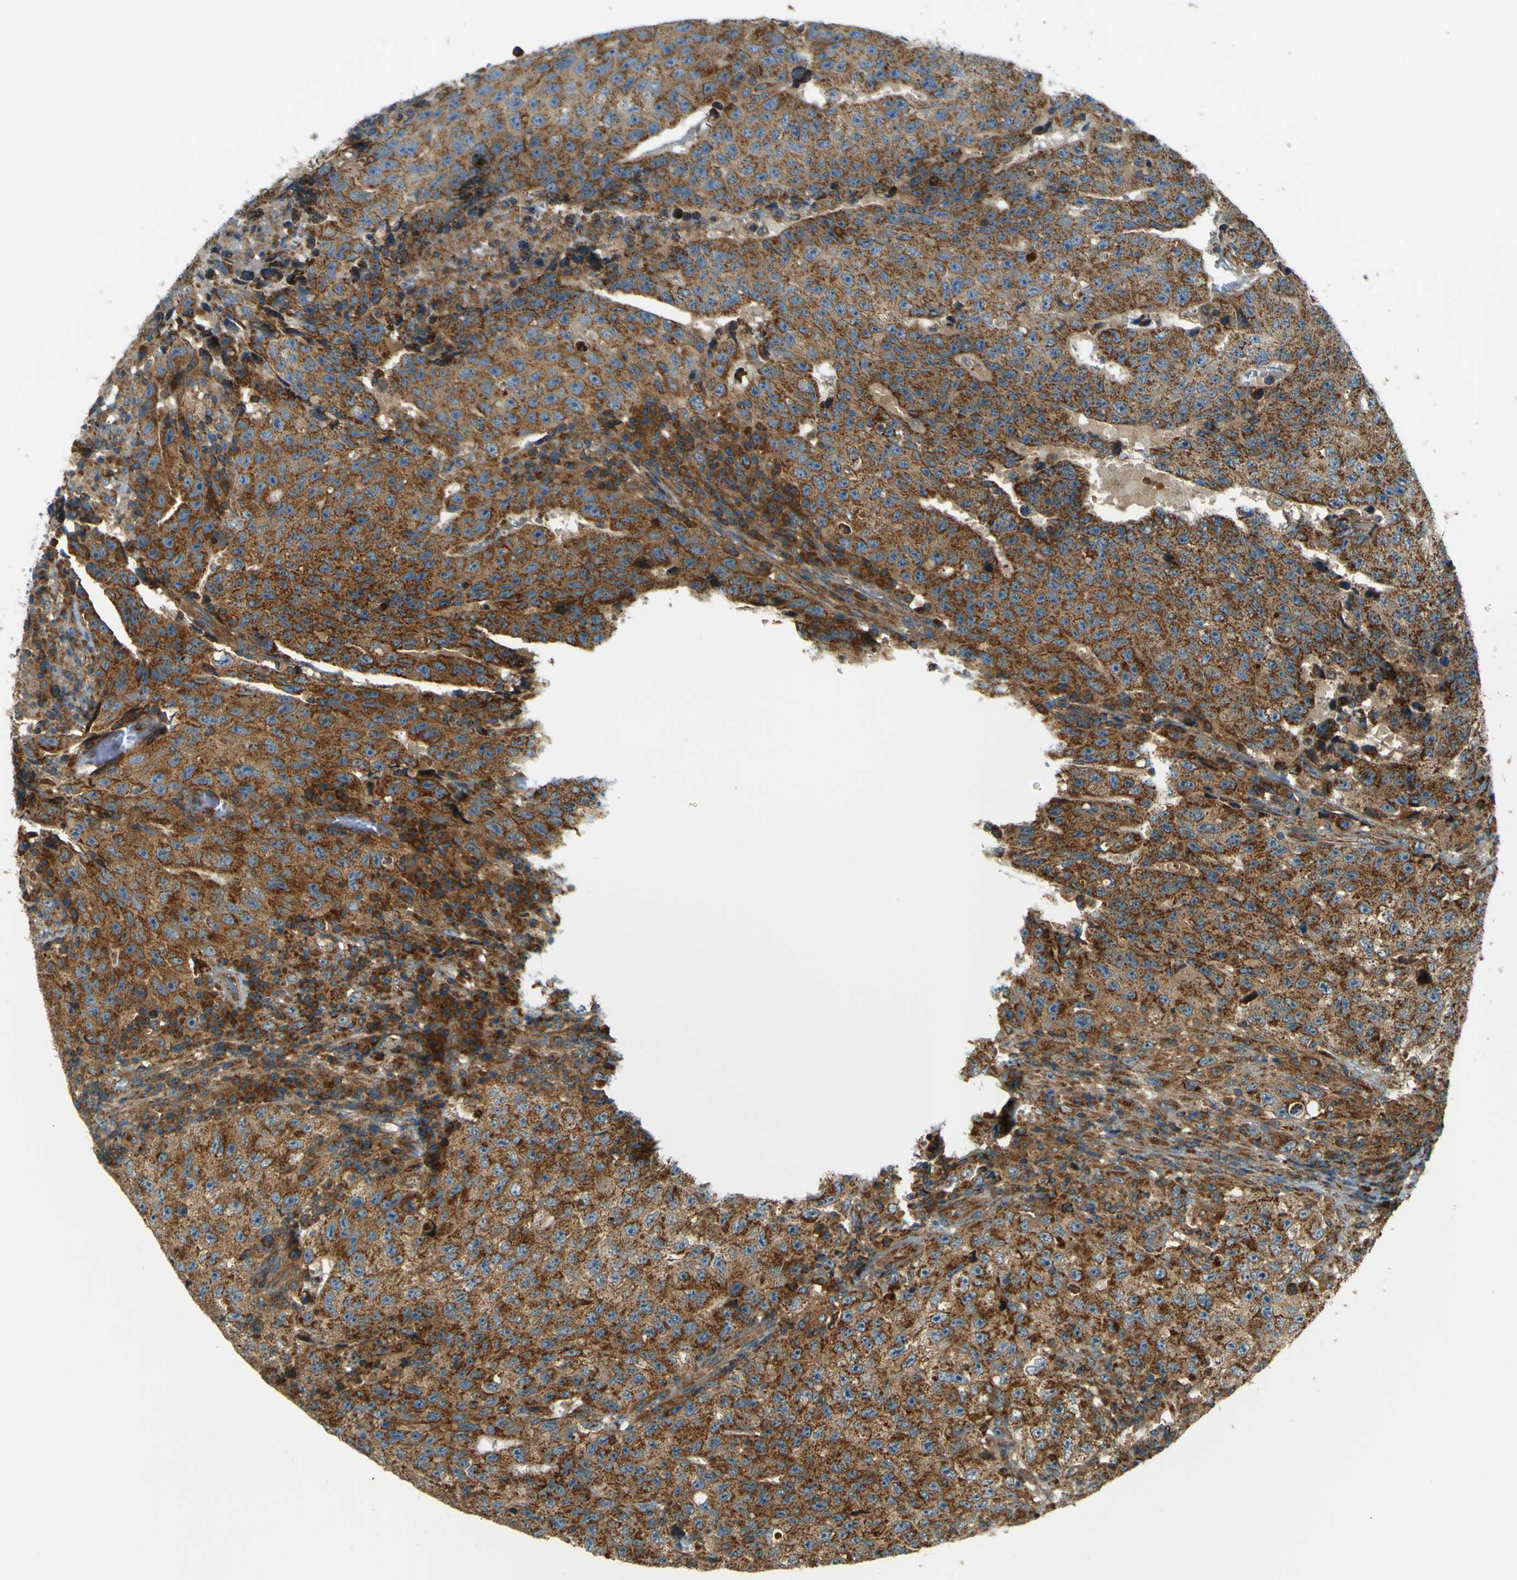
{"staining": {"intensity": "strong", "quantity": ">75%", "location": "cytoplasmic/membranous"}, "tissue": "testis cancer", "cell_type": "Tumor cells", "image_type": "cancer", "snomed": [{"axis": "morphology", "description": "Necrosis, NOS"}, {"axis": "morphology", "description": "Carcinoma, Embryonal, NOS"}, {"axis": "topography", "description": "Testis"}], "caption": "High-power microscopy captured an immunohistochemistry histopathology image of embryonal carcinoma (testis), revealing strong cytoplasmic/membranous positivity in approximately >75% of tumor cells.", "gene": "DNAJC5", "patient": {"sex": "male", "age": 19}}